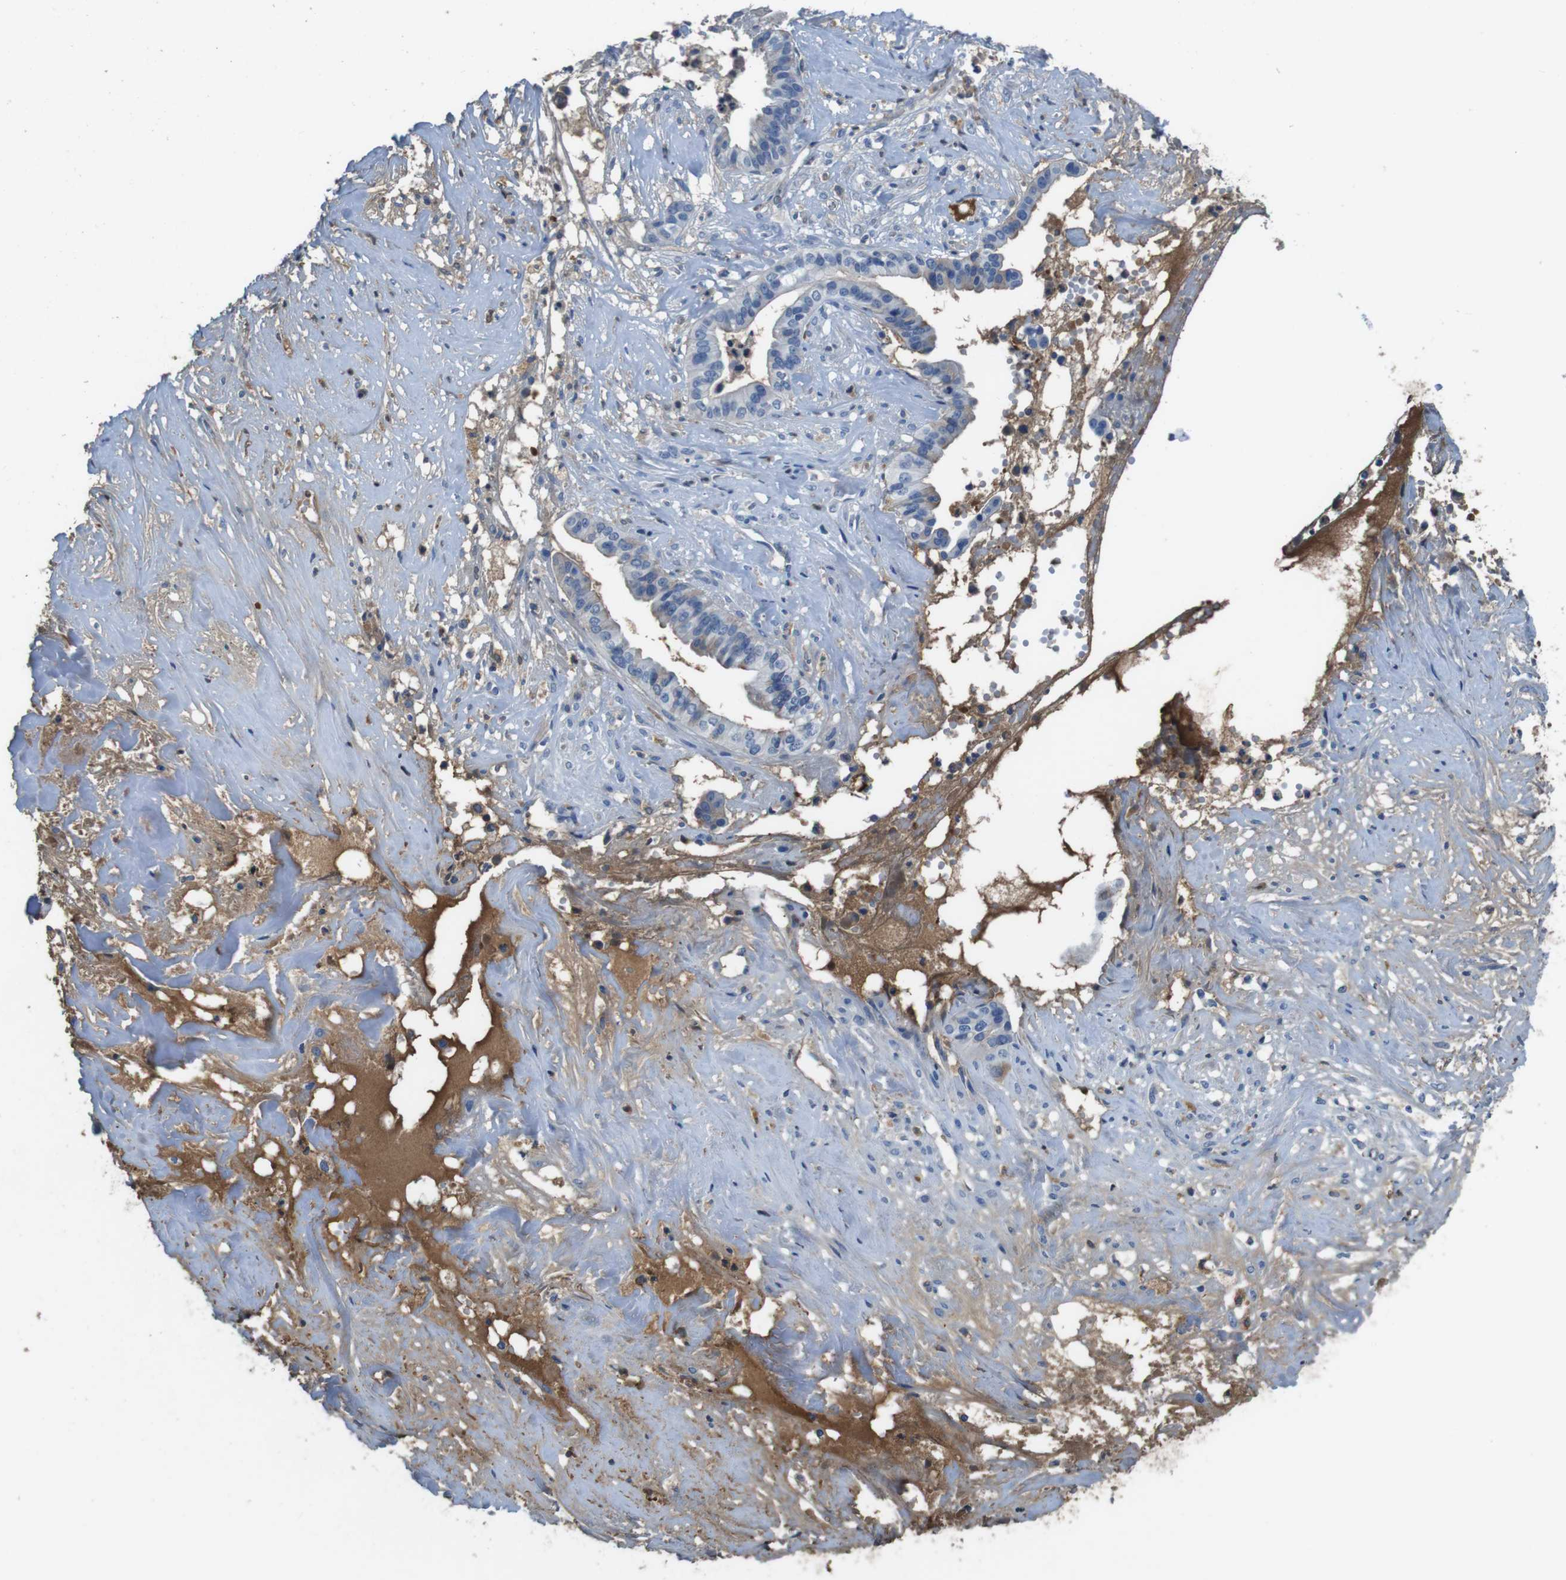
{"staining": {"intensity": "negative", "quantity": "none", "location": "none"}, "tissue": "liver cancer", "cell_type": "Tumor cells", "image_type": "cancer", "snomed": [{"axis": "morphology", "description": "Cholangiocarcinoma"}, {"axis": "topography", "description": "Liver"}], "caption": "DAB (3,3'-diaminobenzidine) immunohistochemical staining of liver cancer (cholangiocarcinoma) displays no significant positivity in tumor cells. (Brightfield microscopy of DAB (3,3'-diaminobenzidine) IHC at high magnification).", "gene": "TMPRSS15", "patient": {"sex": "female", "age": 61}}